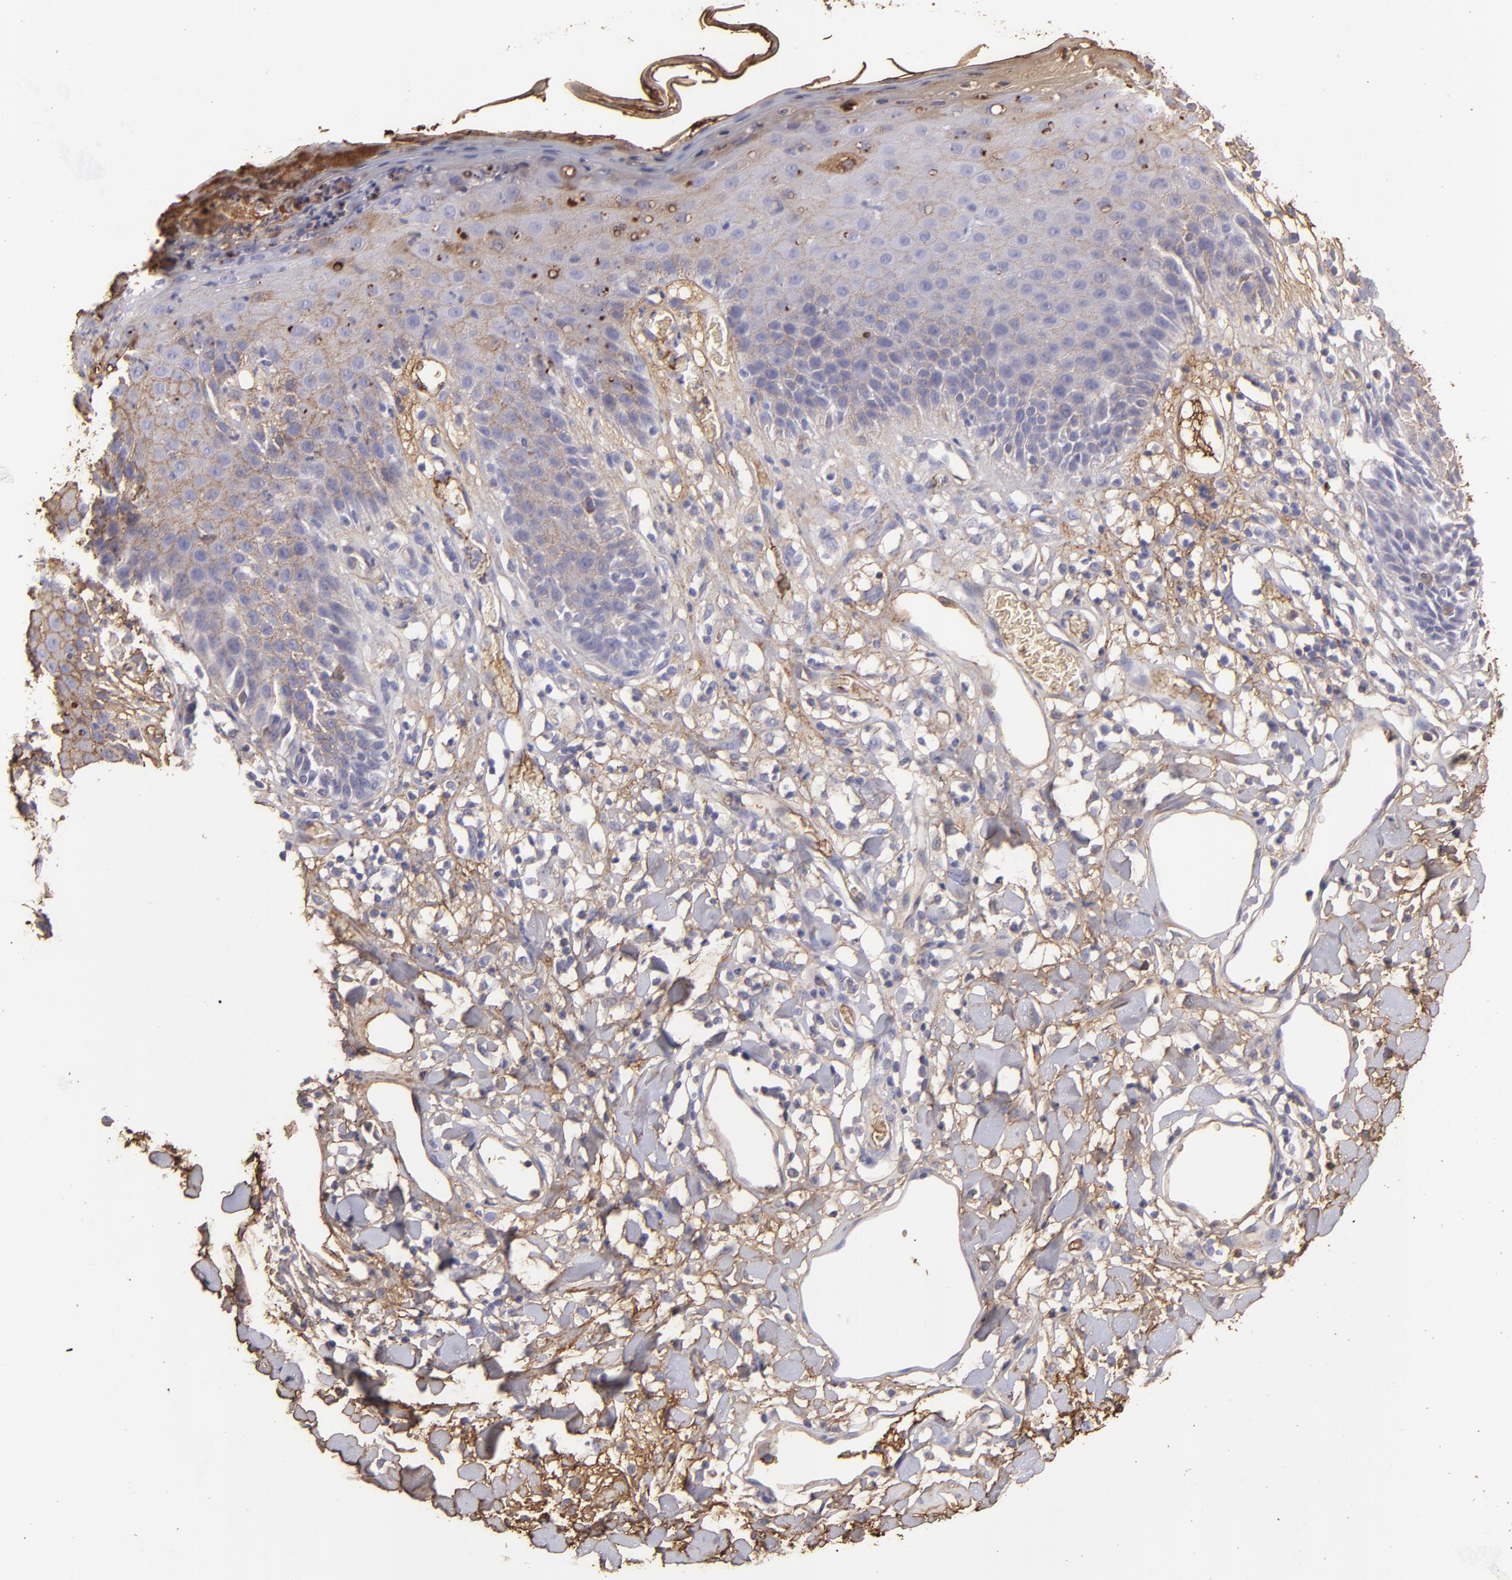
{"staining": {"intensity": "weak", "quantity": "25%-75%", "location": "cytoplasmic/membranous"}, "tissue": "skin", "cell_type": "Epidermal cells", "image_type": "normal", "snomed": [{"axis": "morphology", "description": "Normal tissue, NOS"}, {"axis": "topography", "description": "Vulva"}, {"axis": "topography", "description": "Peripheral nerve tissue"}], "caption": "Unremarkable skin reveals weak cytoplasmic/membranous expression in approximately 25%-75% of epidermal cells.", "gene": "FGB", "patient": {"sex": "female", "age": 68}}